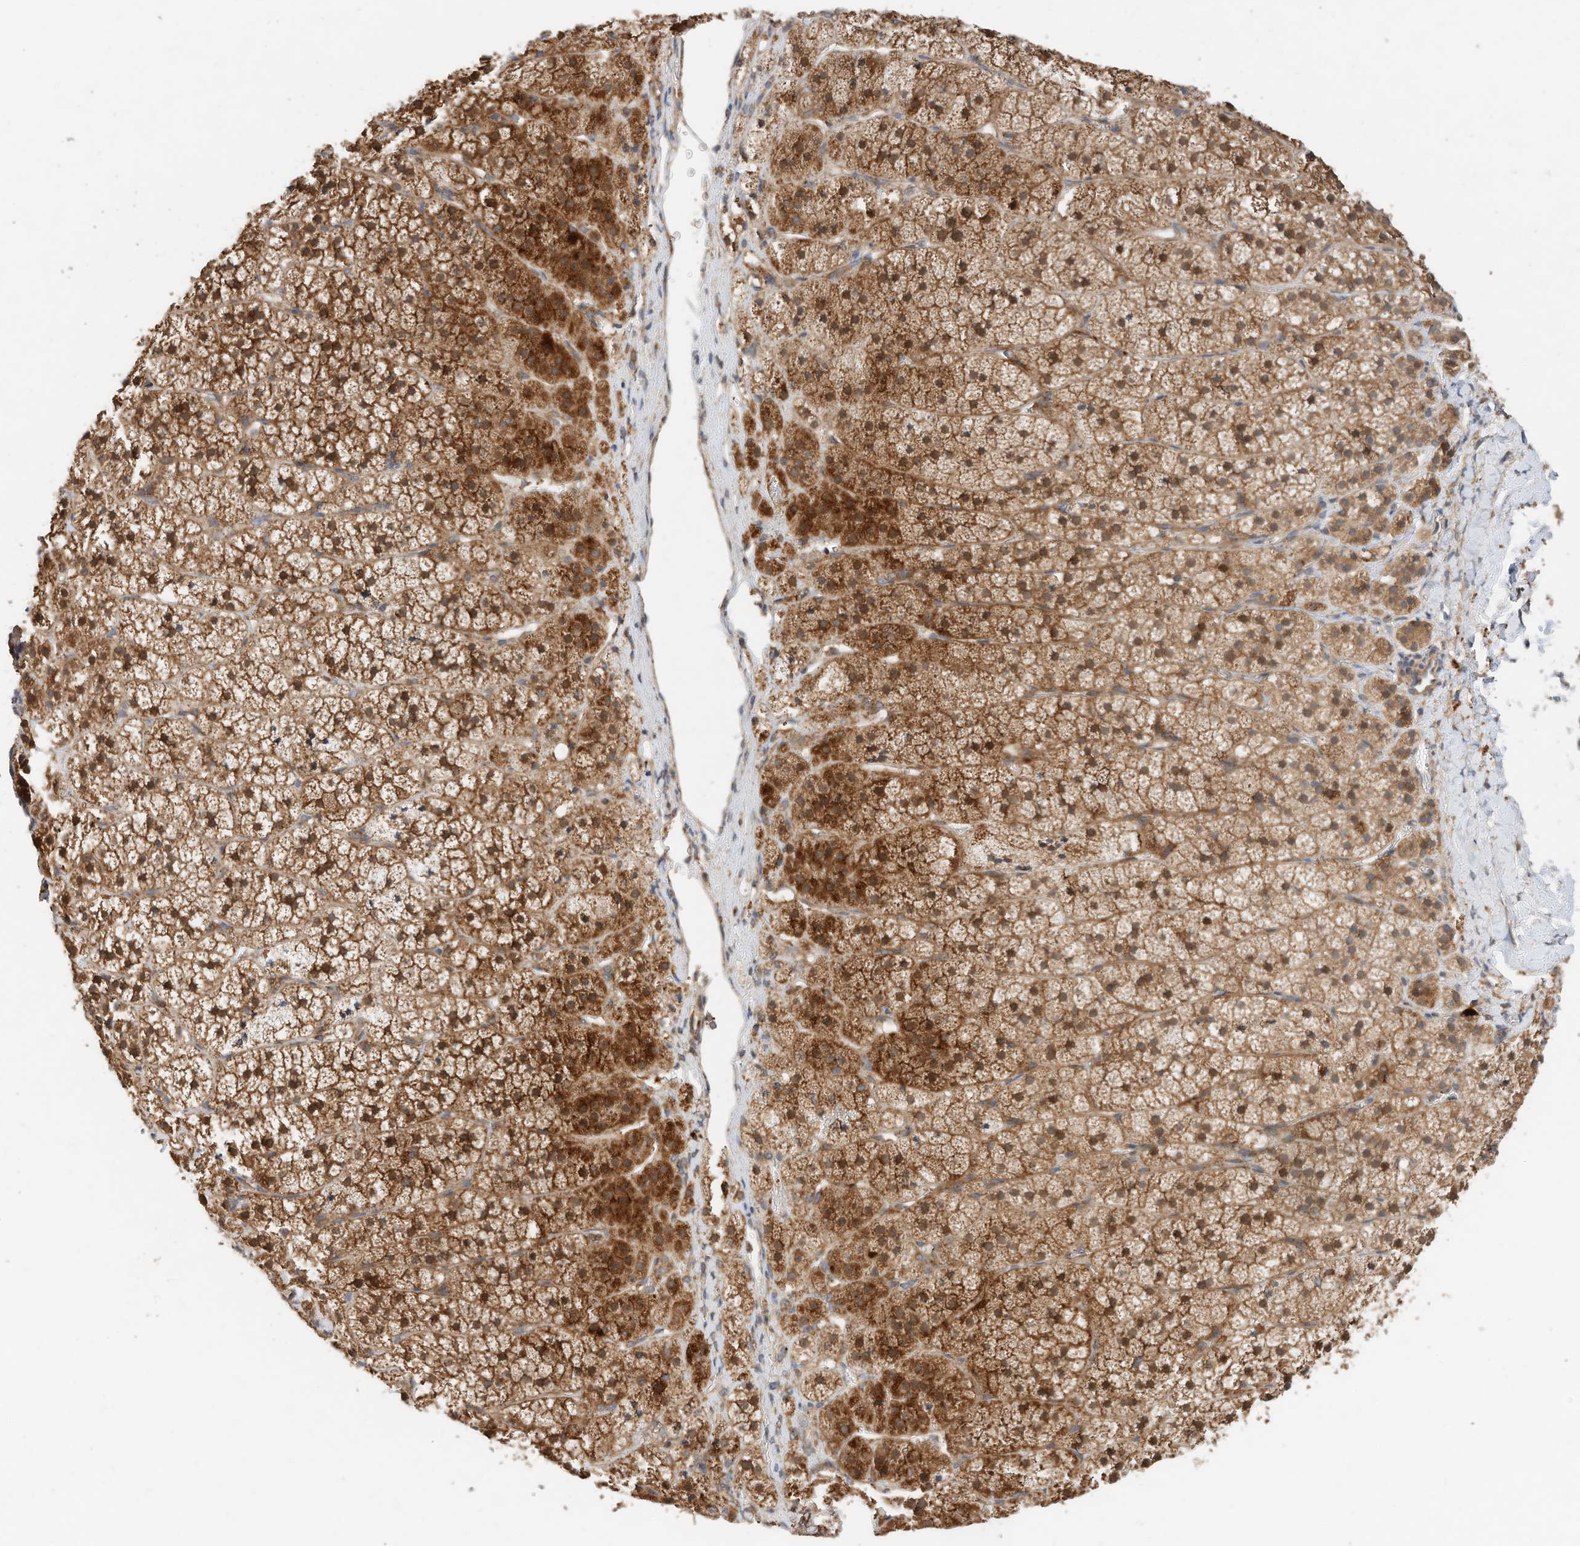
{"staining": {"intensity": "moderate", "quantity": ">75%", "location": "cytoplasmic/membranous"}, "tissue": "adrenal gland", "cell_type": "Glandular cells", "image_type": "normal", "snomed": [{"axis": "morphology", "description": "Normal tissue, NOS"}, {"axis": "topography", "description": "Adrenal gland"}], "caption": "Moderate cytoplasmic/membranous protein positivity is seen in about >75% of glandular cells in adrenal gland.", "gene": "CPAMD8", "patient": {"sex": "female", "age": 44}}